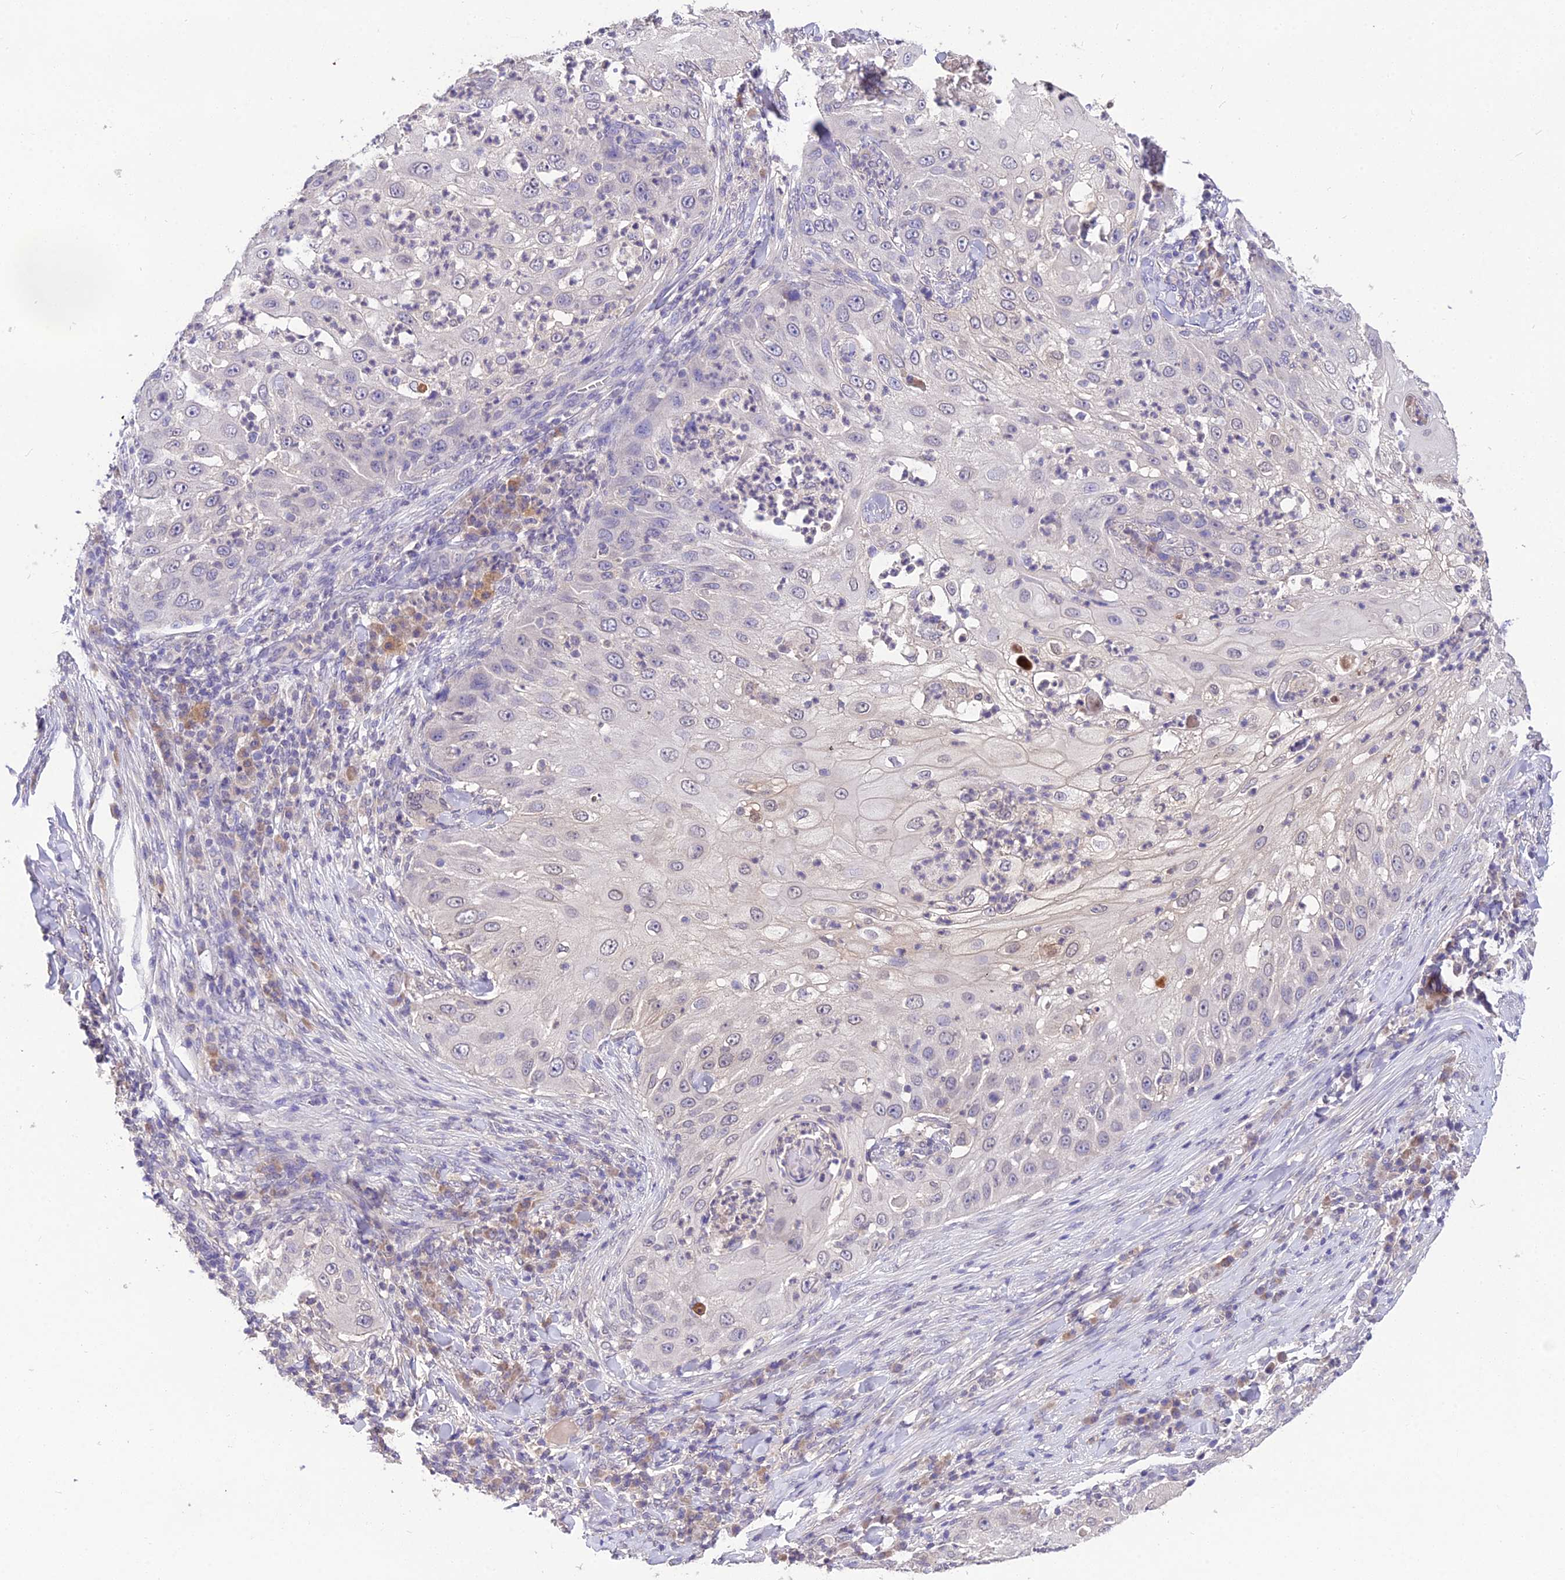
{"staining": {"intensity": "negative", "quantity": "none", "location": "none"}, "tissue": "skin cancer", "cell_type": "Tumor cells", "image_type": "cancer", "snomed": [{"axis": "morphology", "description": "Squamous cell carcinoma, NOS"}, {"axis": "topography", "description": "Skin"}], "caption": "Tumor cells show no significant positivity in skin cancer.", "gene": "PGK1", "patient": {"sex": "female", "age": 44}}